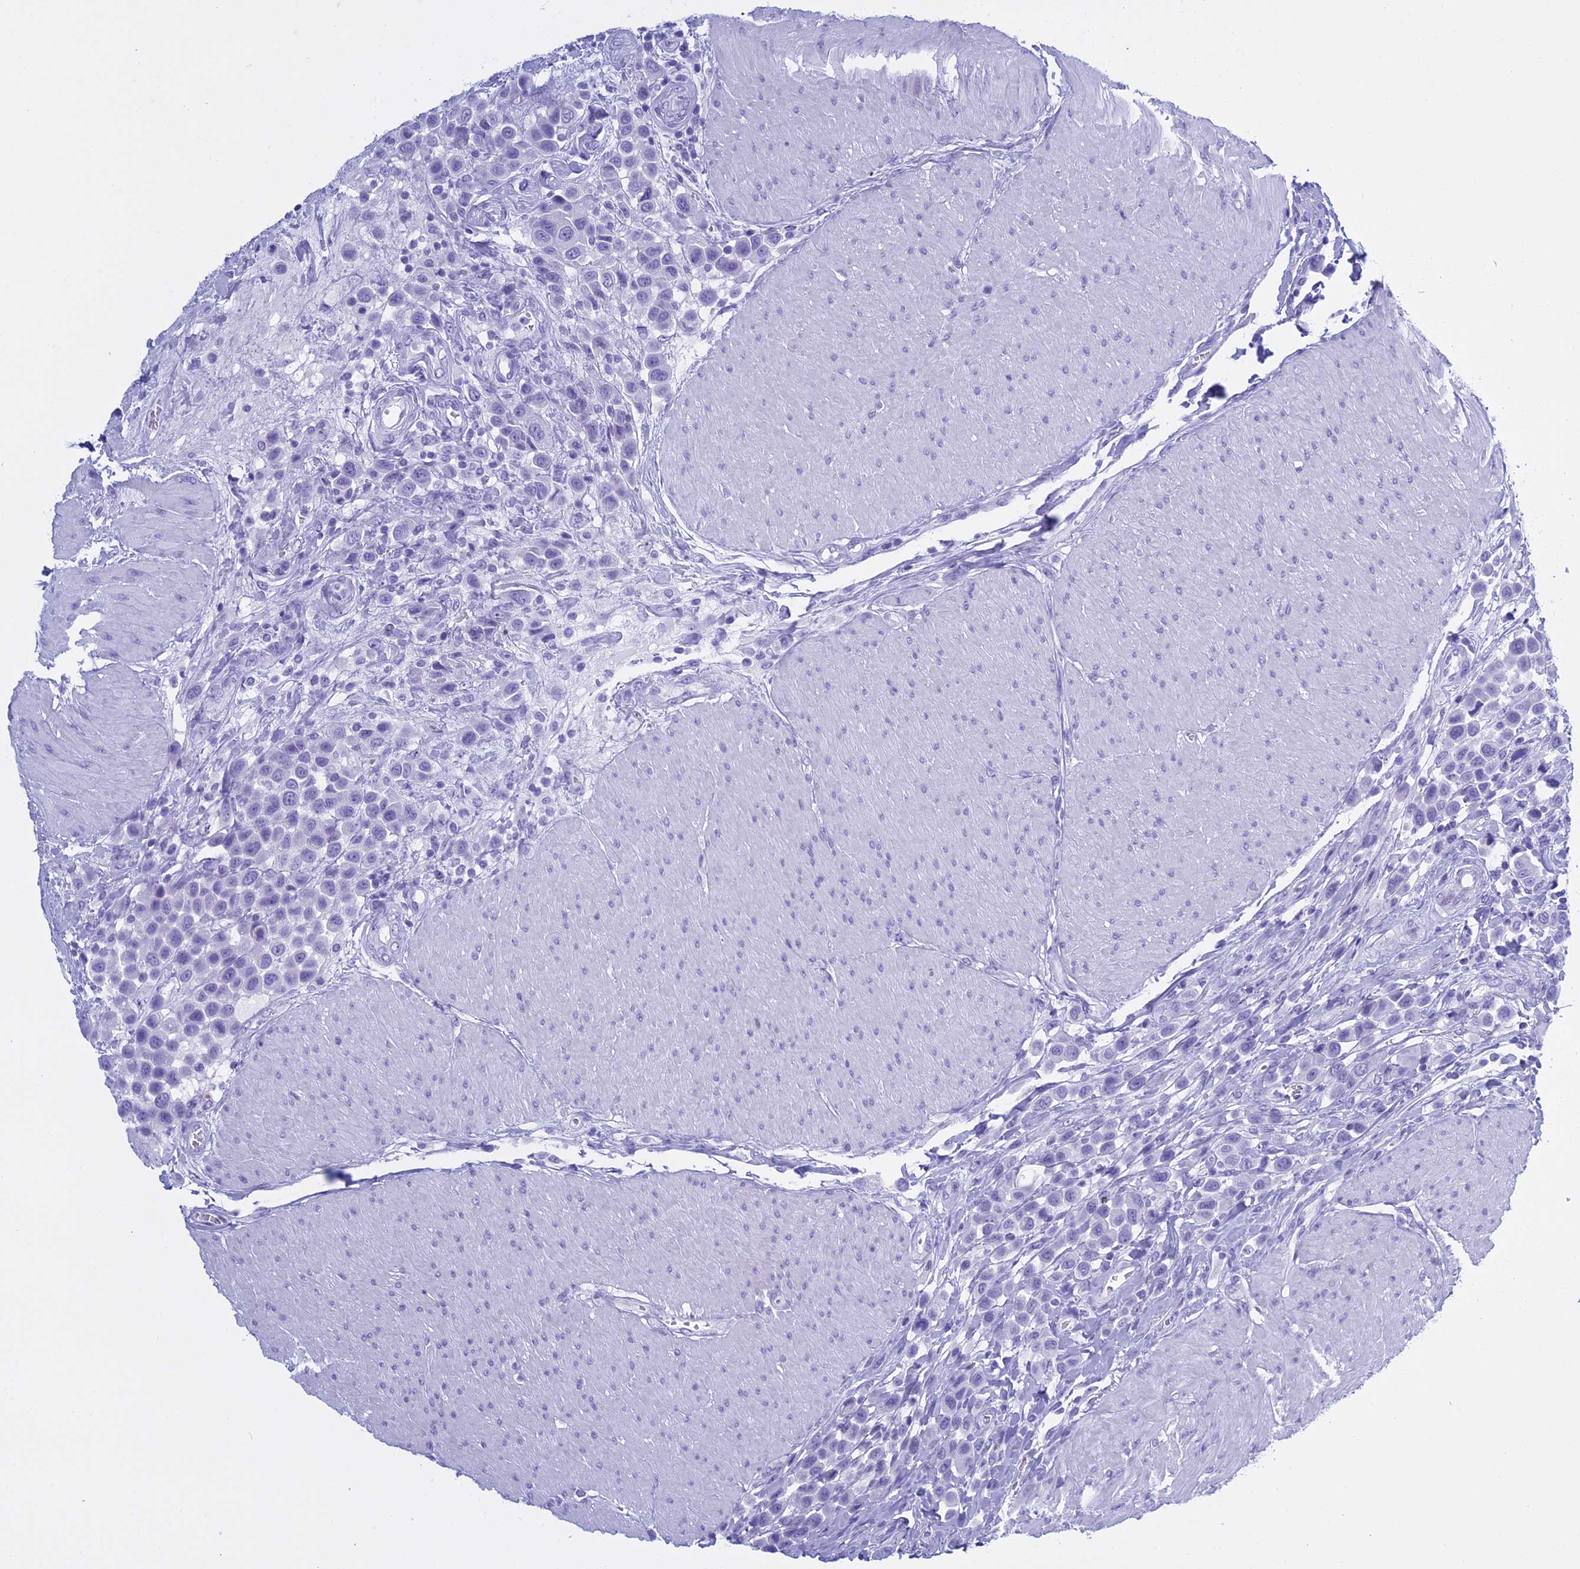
{"staining": {"intensity": "negative", "quantity": "none", "location": "none"}, "tissue": "urothelial cancer", "cell_type": "Tumor cells", "image_type": "cancer", "snomed": [{"axis": "morphology", "description": "Urothelial carcinoma, High grade"}, {"axis": "topography", "description": "Urinary bladder"}], "caption": "Immunohistochemistry (IHC) photomicrograph of human high-grade urothelial carcinoma stained for a protein (brown), which demonstrates no positivity in tumor cells.", "gene": "KCTD21", "patient": {"sex": "male", "age": 50}}